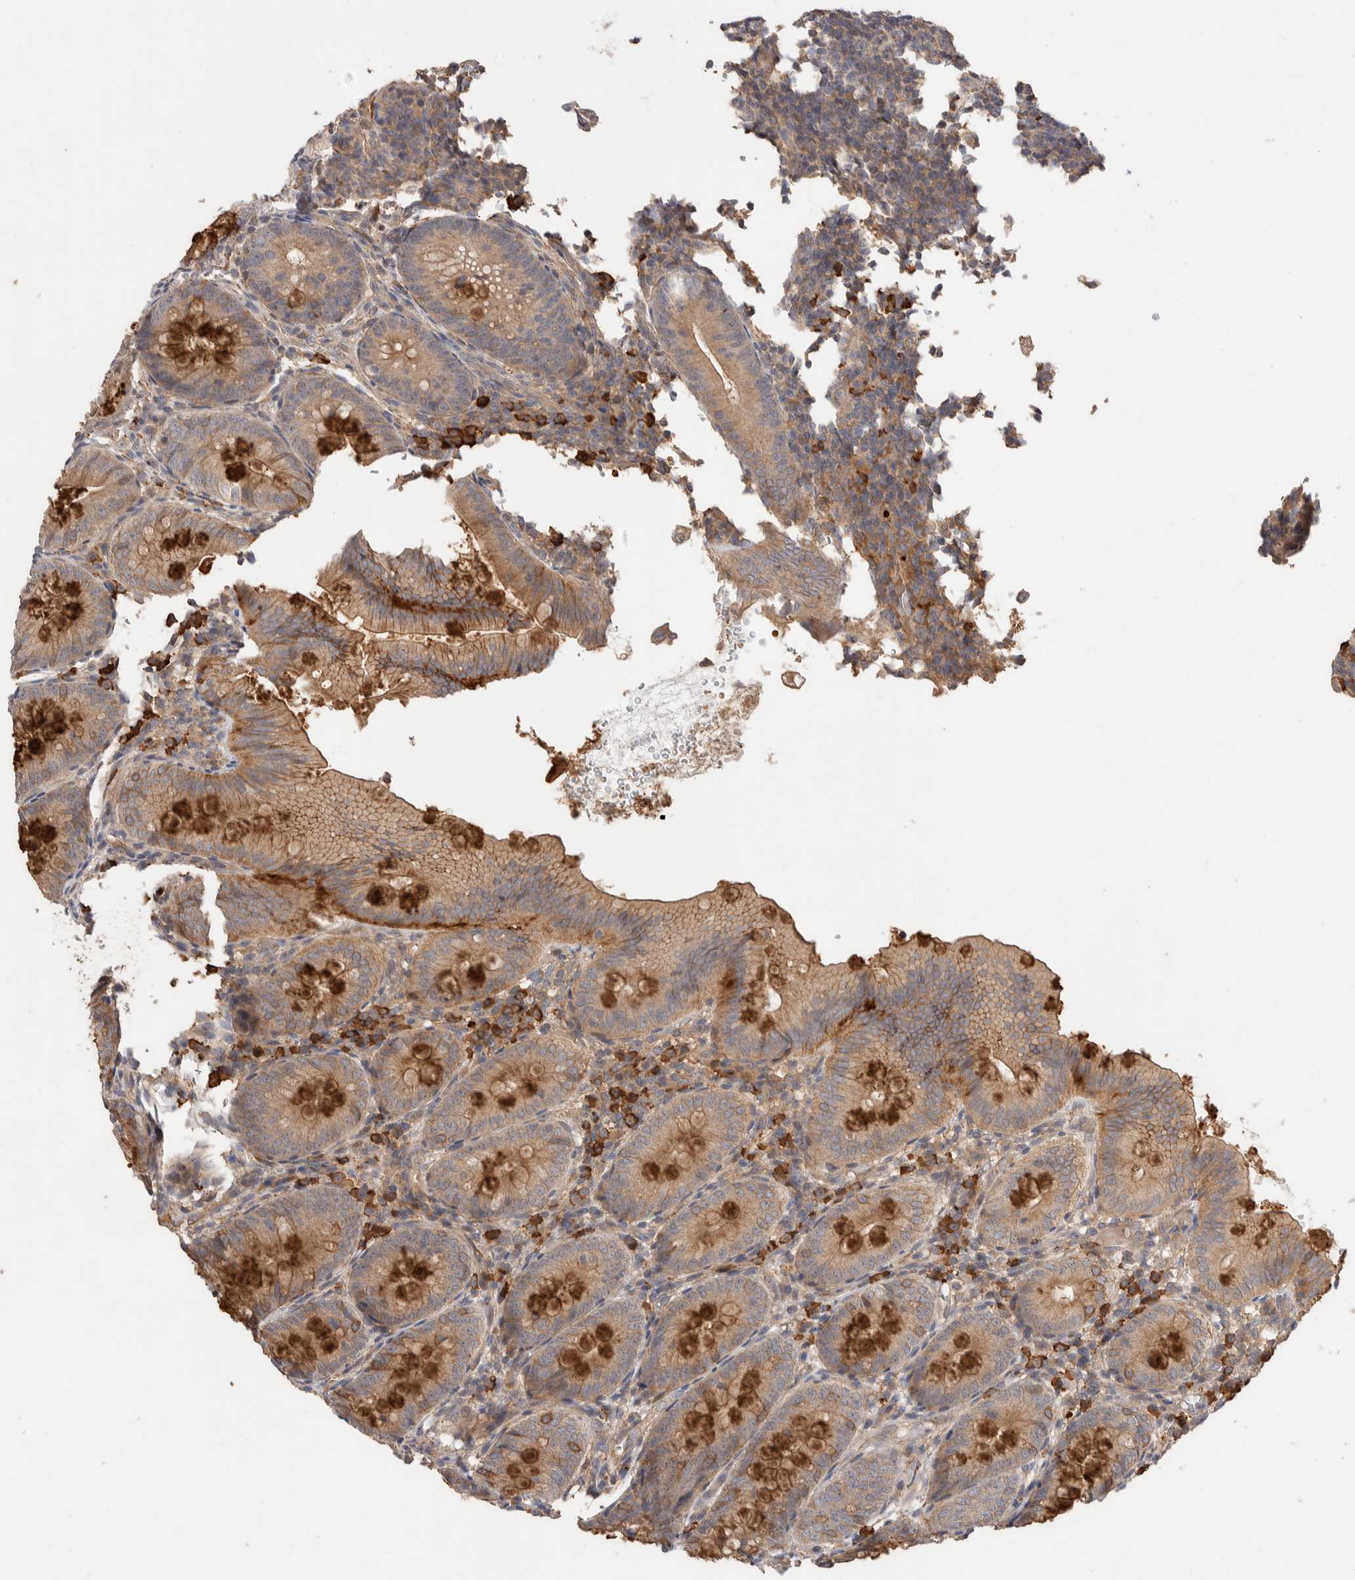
{"staining": {"intensity": "moderate", "quantity": ">75%", "location": "cytoplasmic/membranous"}, "tissue": "appendix", "cell_type": "Glandular cells", "image_type": "normal", "snomed": [{"axis": "morphology", "description": "Normal tissue, NOS"}, {"axis": "topography", "description": "Appendix"}], "caption": "Immunohistochemical staining of unremarkable human appendix shows moderate cytoplasmic/membranous protein expression in about >75% of glandular cells.", "gene": "WDR91", "patient": {"sex": "male", "age": 1}}